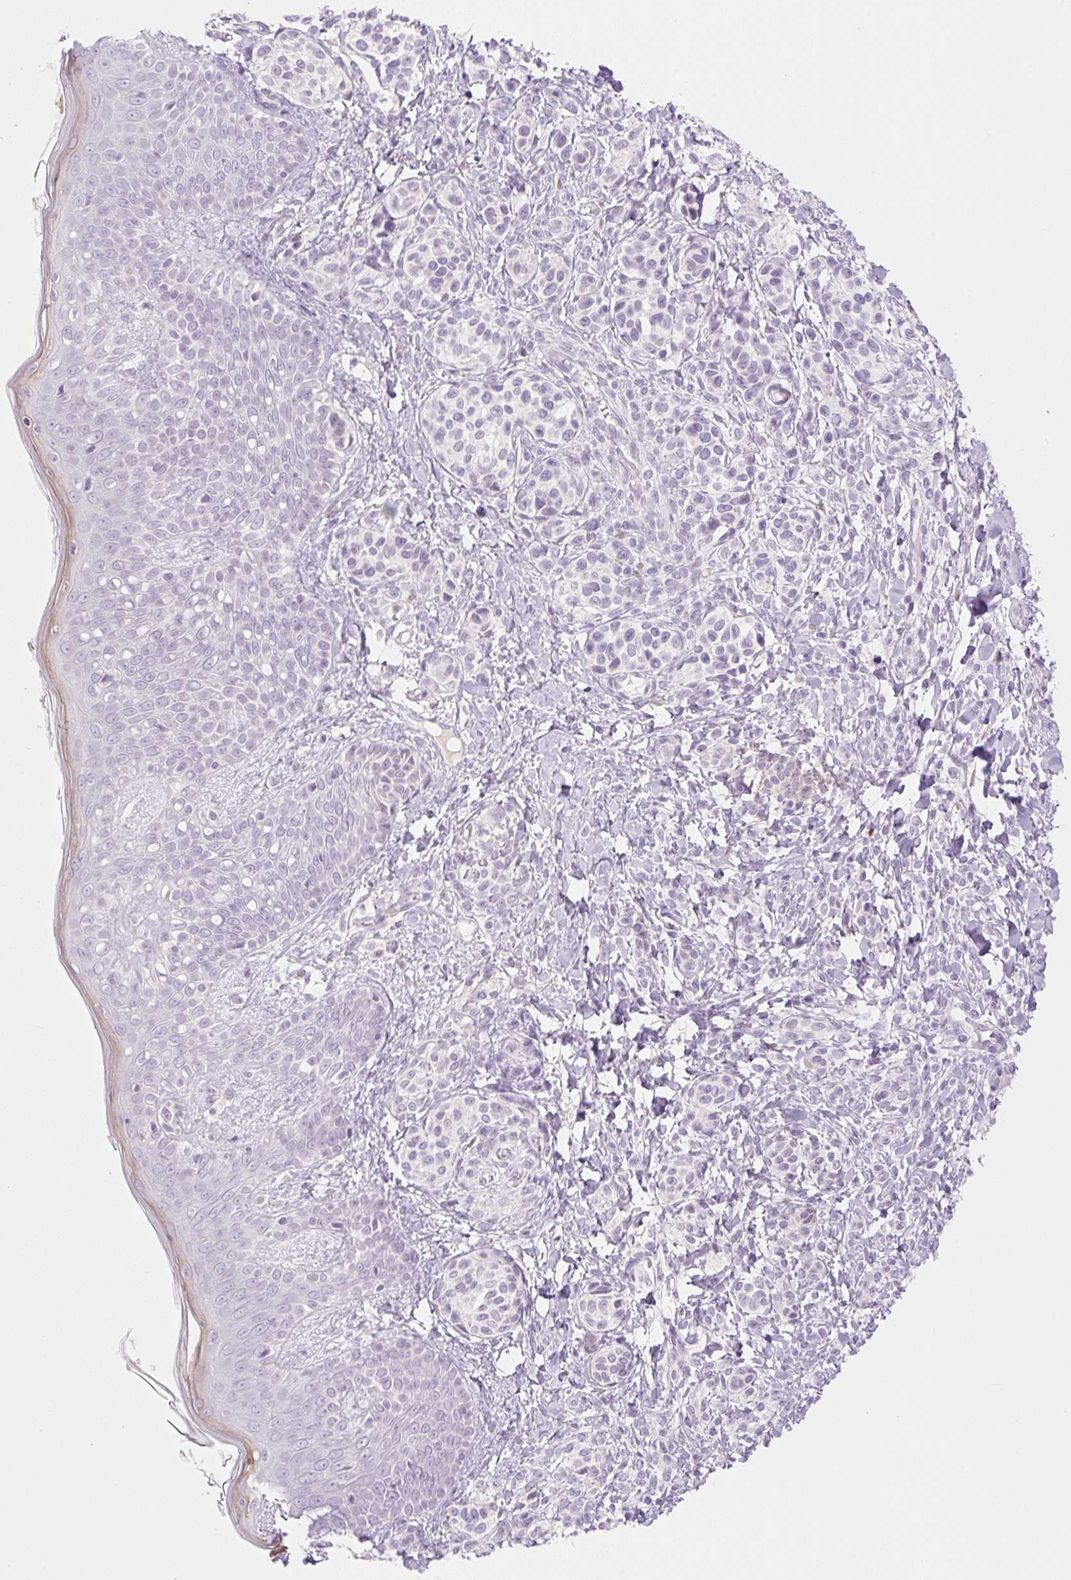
{"staining": {"intensity": "negative", "quantity": "none", "location": "none"}, "tissue": "skin", "cell_type": "Fibroblasts", "image_type": "normal", "snomed": [{"axis": "morphology", "description": "Normal tissue, NOS"}, {"axis": "topography", "description": "Skin"}], "caption": "Protein analysis of normal skin shows no significant expression in fibroblasts.", "gene": "TBX15", "patient": {"sex": "male", "age": 16}}